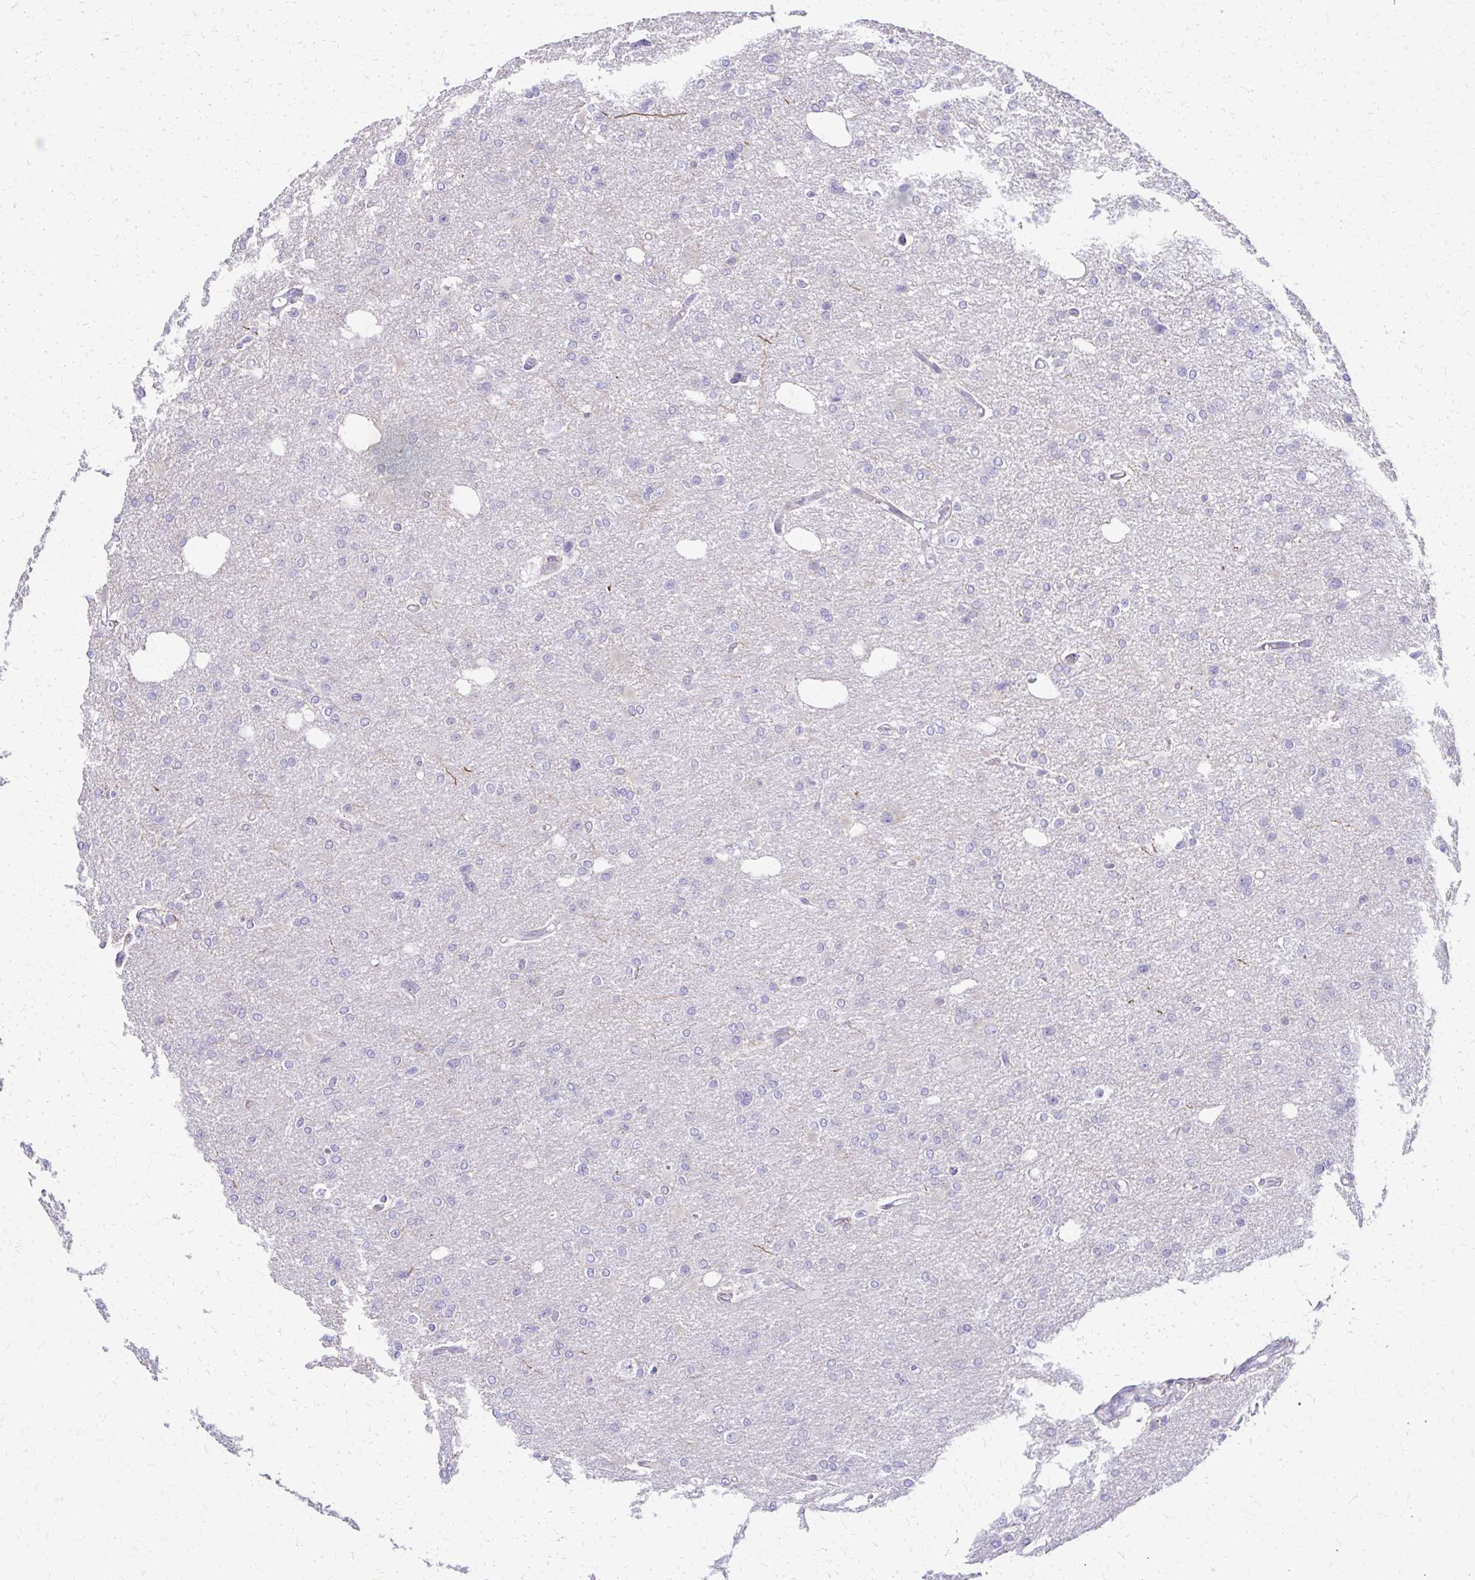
{"staining": {"intensity": "negative", "quantity": "none", "location": "none"}, "tissue": "glioma", "cell_type": "Tumor cells", "image_type": "cancer", "snomed": [{"axis": "morphology", "description": "Glioma, malignant, Low grade"}, {"axis": "topography", "description": "Brain"}], "caption": "IHC of human malignant low-grade glioma reveals no positivity in tumor cells. (DAB (3,3'-diaminobenzidine) immunohistochemistry (IHC) with hematoxylin counter stain).", "gene": "PIK3AP1", "patient": {"sex": "male", "age": 26}}